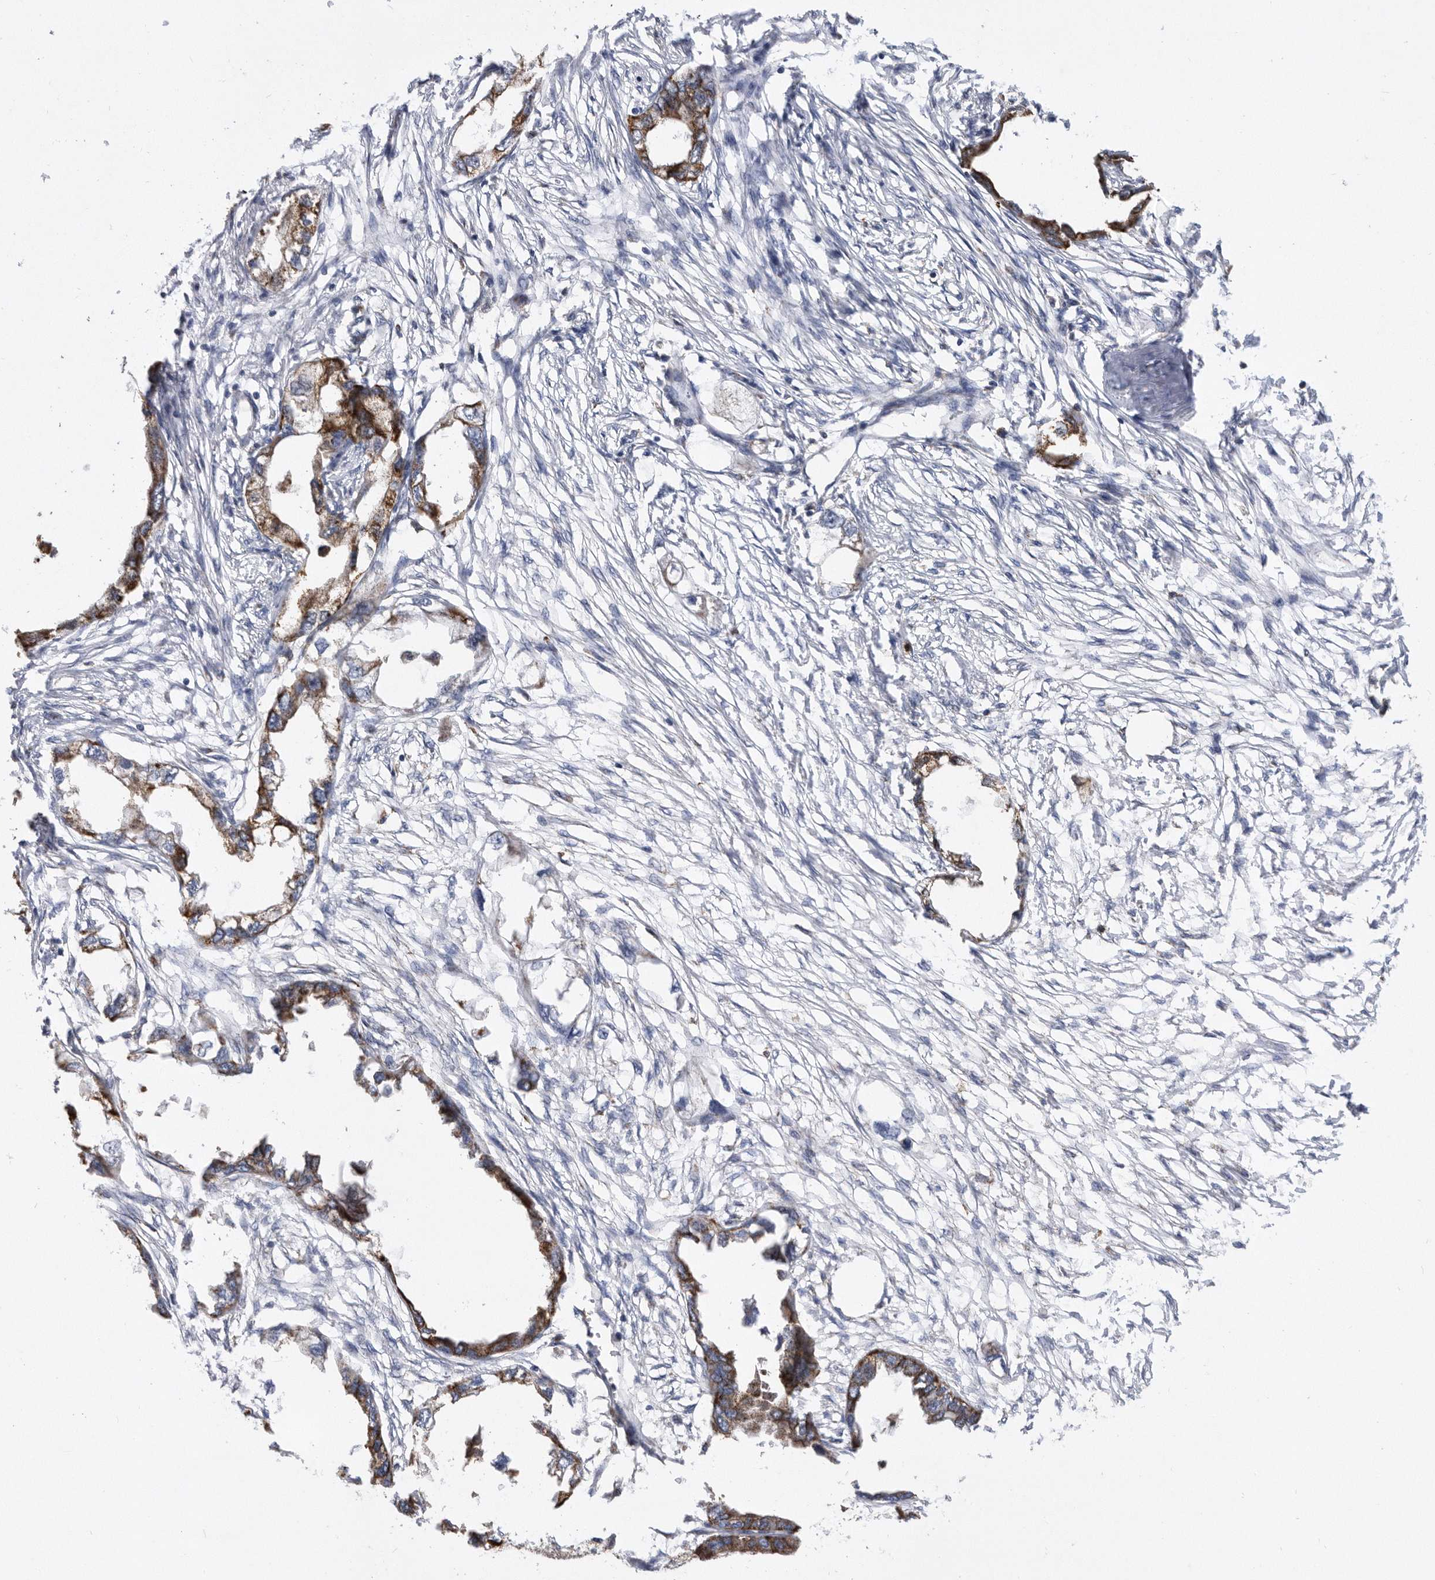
{"staining": {"intensity": "moderate", "quantity": ">75%", "location": "cytoplasmic/membranous"}, "tissue": "endometrial cancer", "cell_type": "Tumor cells", "image_type": "cancer", "snomed": [{"axis": "morphology", "description": "Adenocarcinoma, NOS"}, {"axis": "morphology", "description": "Adenocarcinoma, metastatic, NOS"}, {"axis": "topography", "description": "Adipose tissue"}, {"axis": "topography", "description": "Endometrium"}], "caption": "A photomicrograph of human endometrial cancer (adenocarcinoma) stained for a protein demonstrates moderate cytoplasmic/membranous brown staining in tumor cells. (DAB (3,3'-diaminobenzidine) IHC with brightfield microscopy, high magnification).", "gene": "CRISPLD2", "patient": {"sex": "female", "age": 67}}